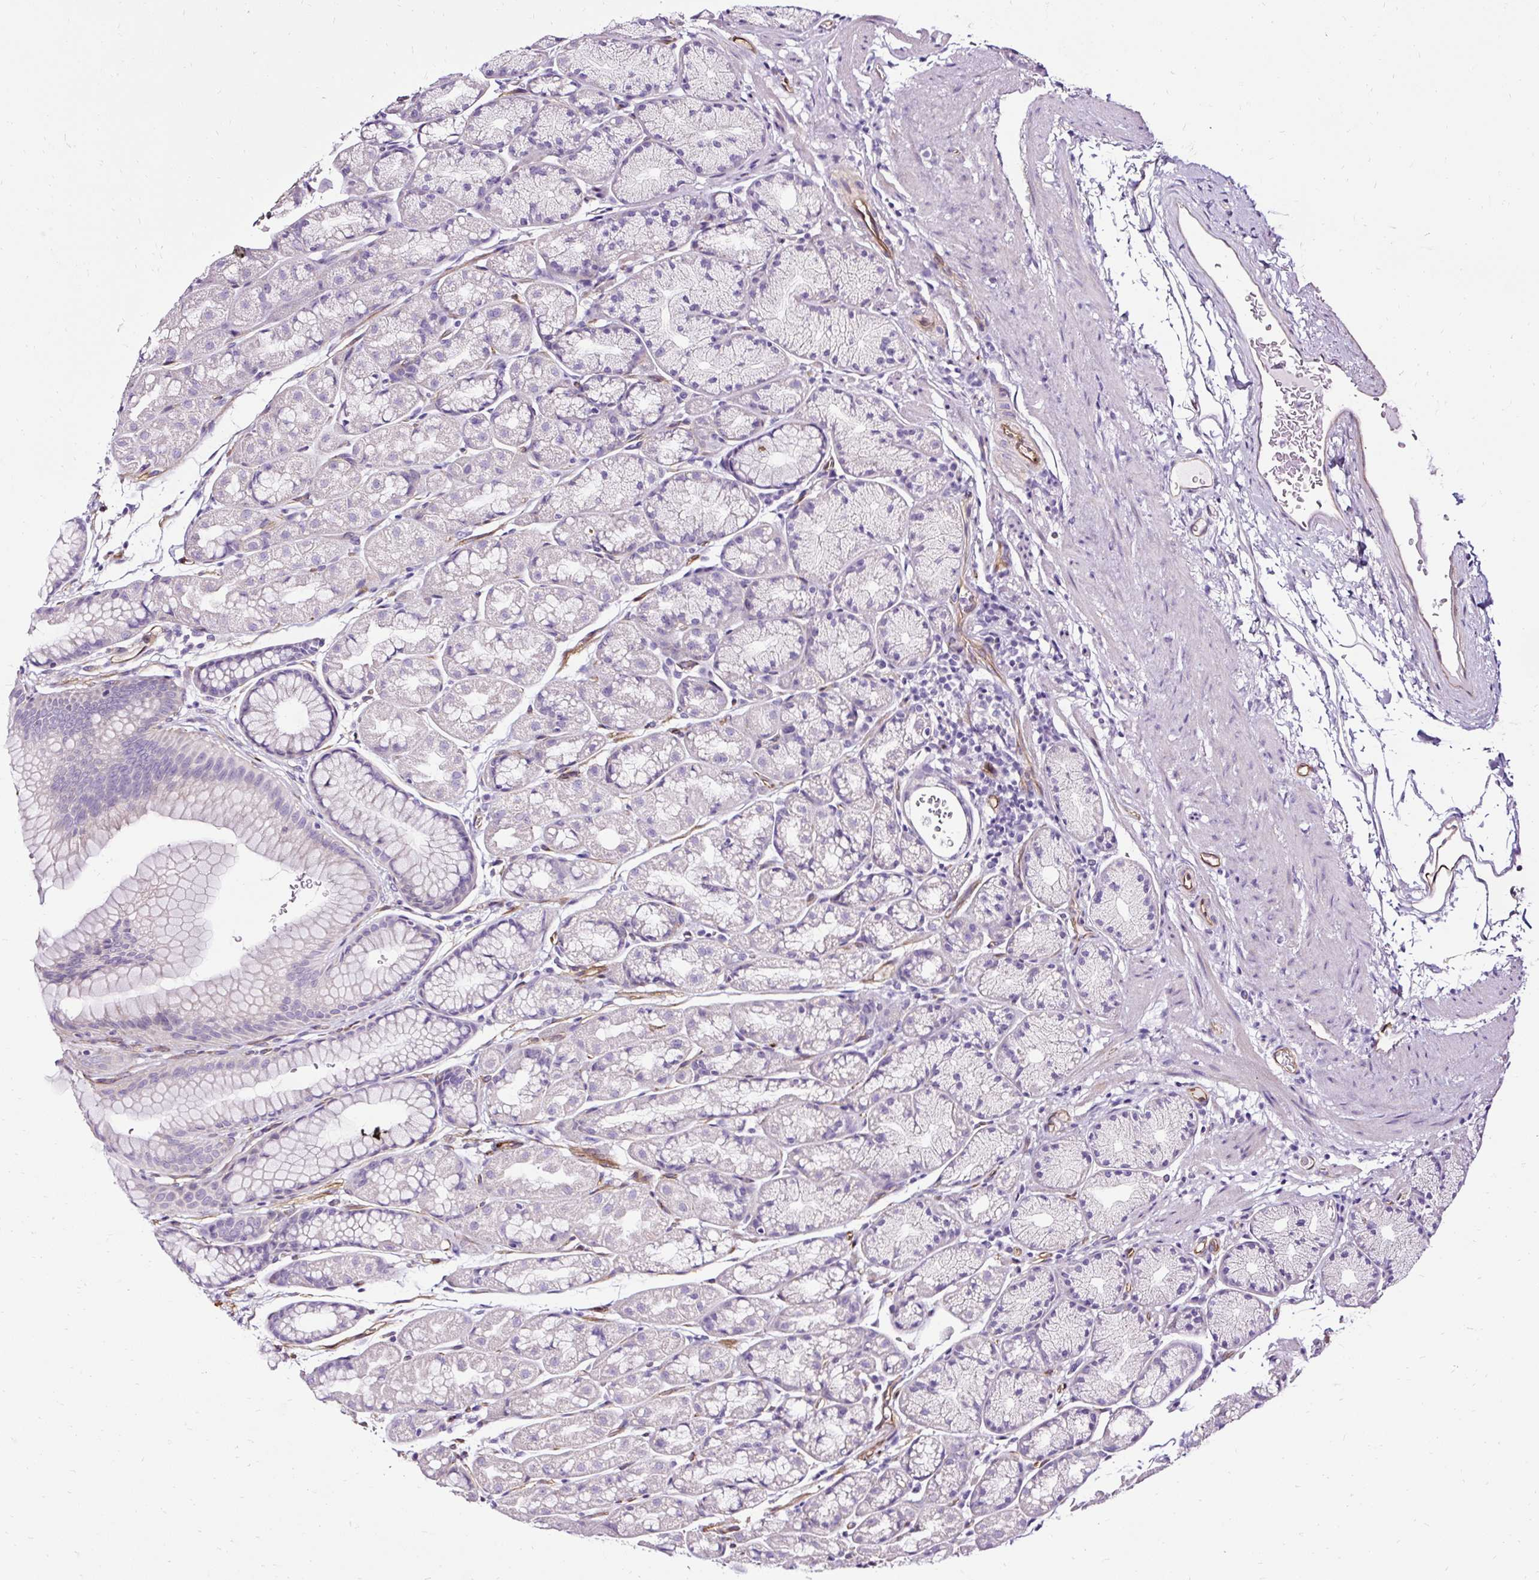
{"staining": {"intensity": "negative", "quantity": "none", "location": "none"}, "tissue": "stomach", "cell_type": "Glandular cells", "image_type": "normal", "snomed": [{"axis": "morphology", "description": "Normal tissue, NOS"}, {"axis": "topography", "description": "Stomach, lower"}], "caption": "A high-resolution image shows IHC staining of normal stomach, which reveals no significant positivity in glandular cells. Nuclei are stained in blue.", "gene": "SLC7A8", "patient": {"sex": "male", "age": 67}}